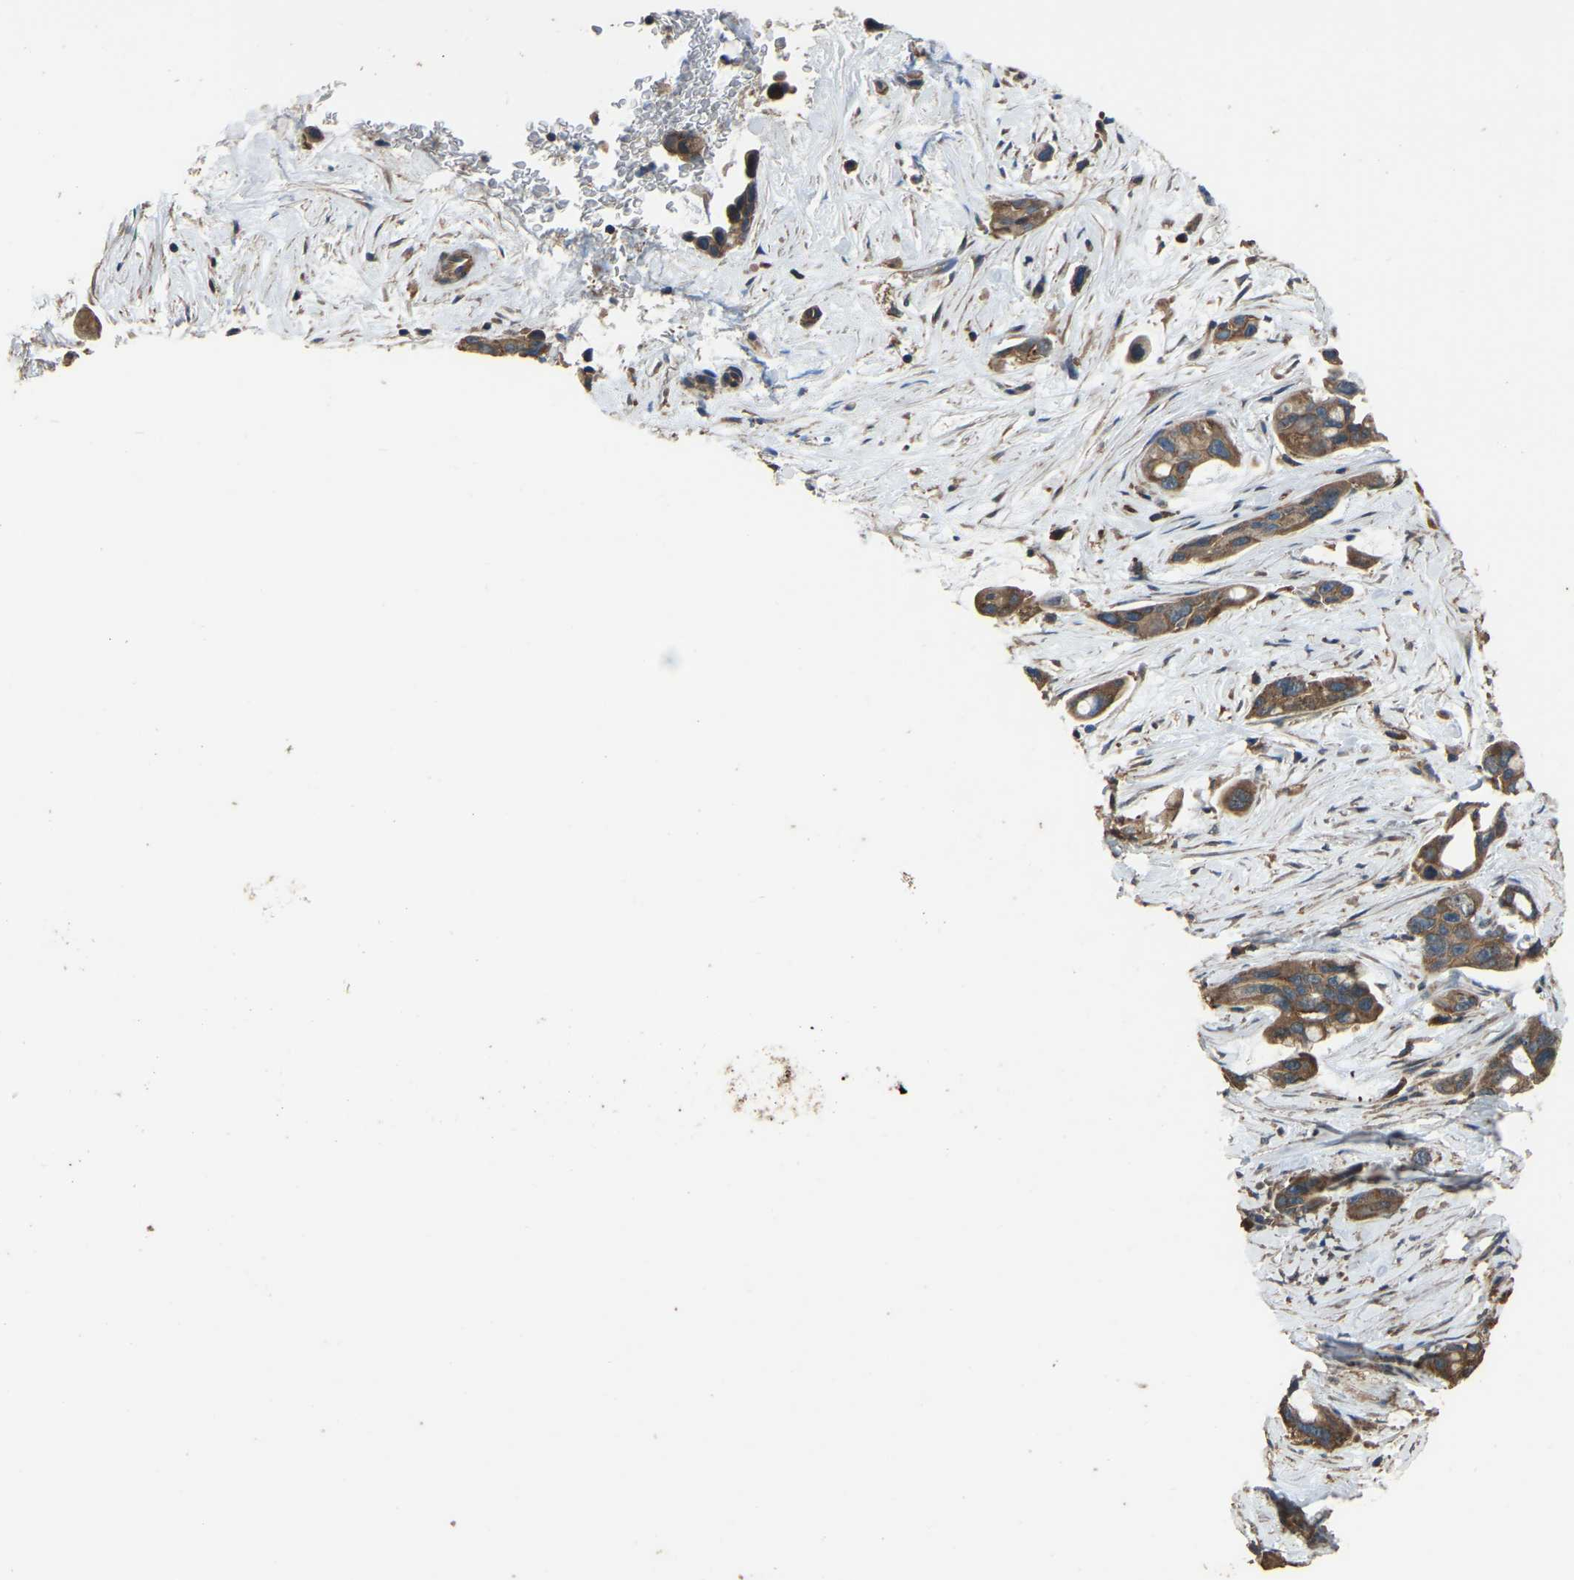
{"staining": {"intensity": "moderate", "quantity": ">75%", "location": "cytoplasmic/membranous"}, "tissue": "pancreatic cancer", "cell_type": "Tumor cells", "image_type": "cancer", "snomed": [{"axis": "morphology", "description": "Adenocarcinoma, NOS"}, {"axis": "topography", "description": "Pancreas"}], "caption": "Protein expression by immunohistochemistry exhibits moderate cytoplasmic/membranous staining in about >75% of tumor cells in adenocarcinoma (pancreatic).", "gene": "SLC4A2", "patient": {"sex": "male", "age": 53}}